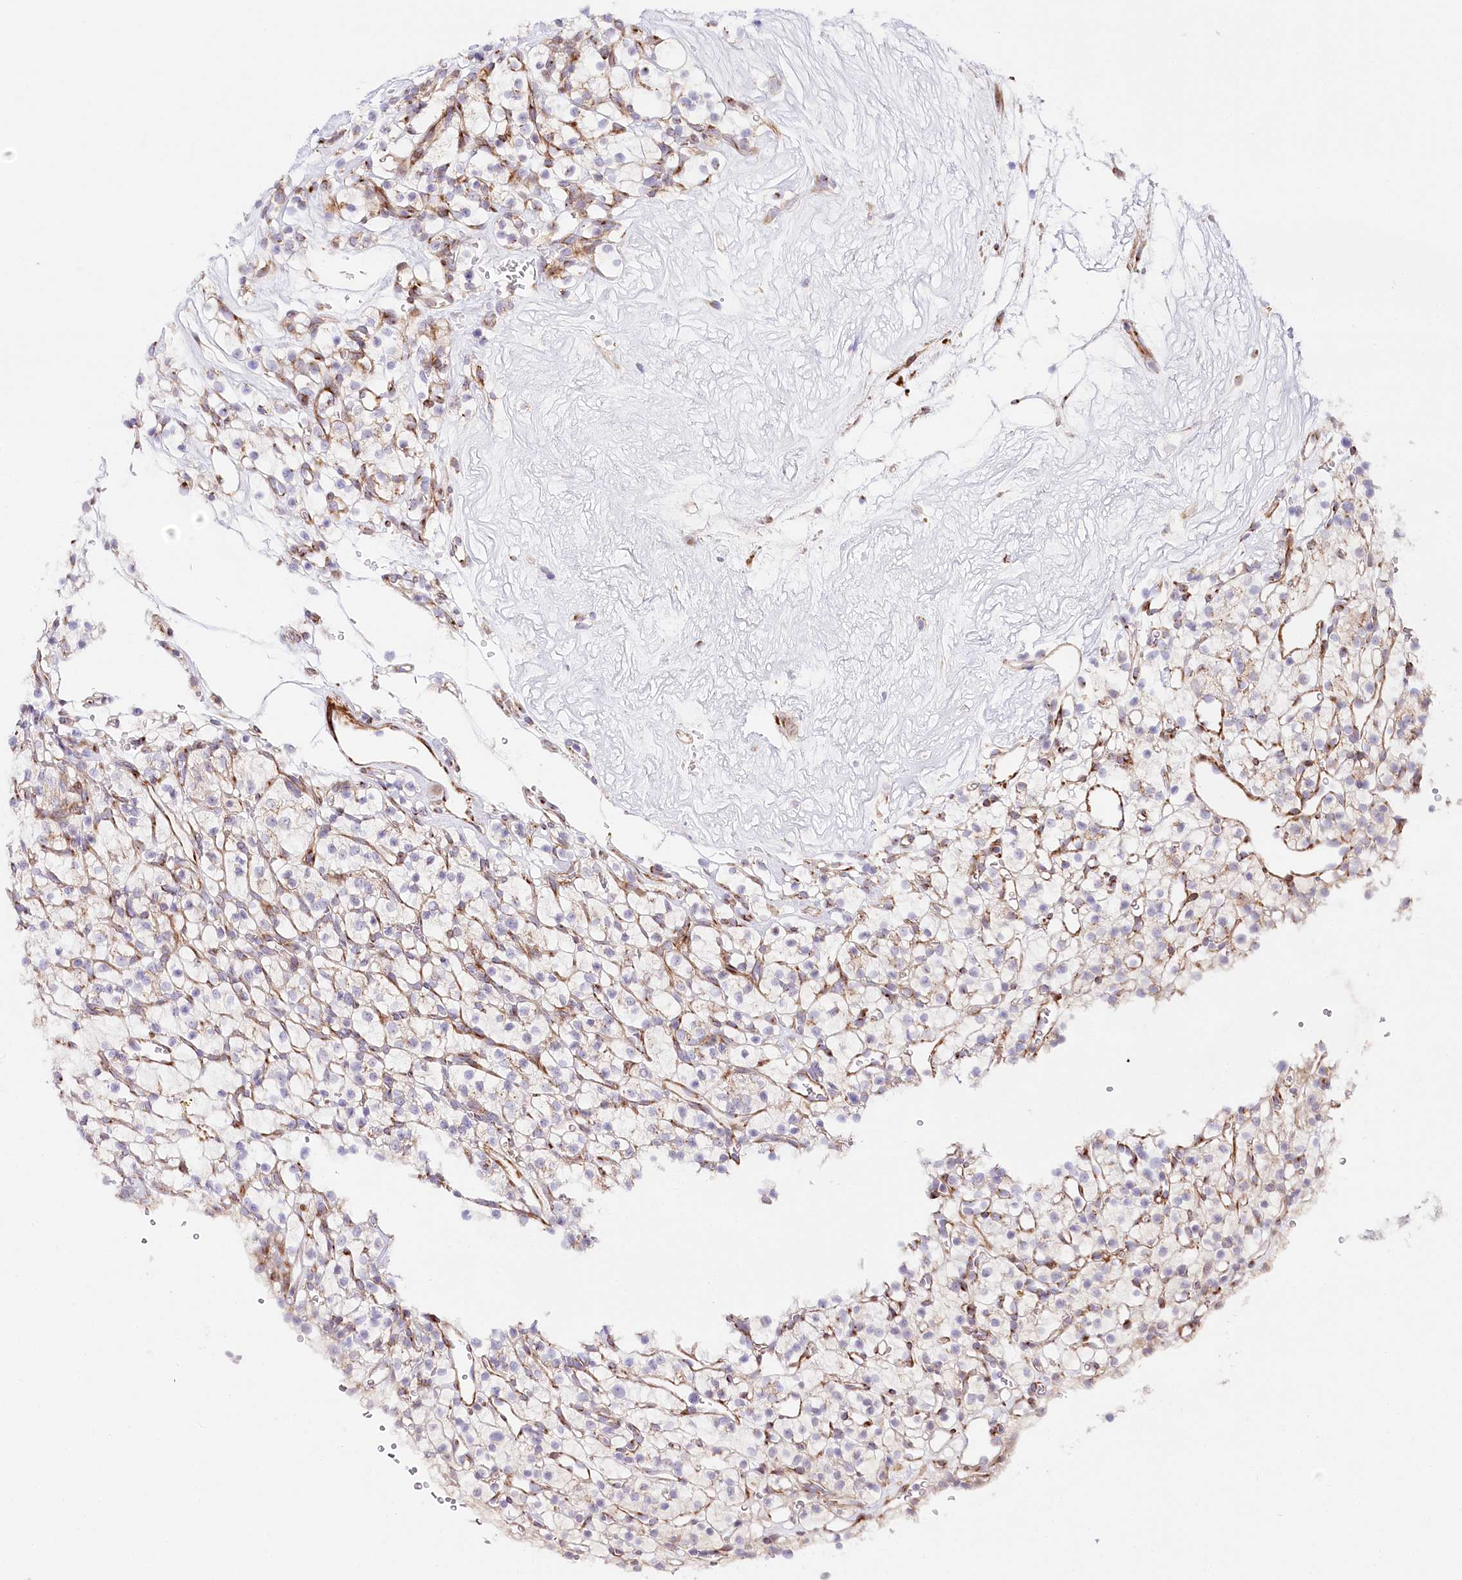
{"staining": {"intensity": "weak", "quantity": "<25%", "location": "cytoplasmic/membranous"}, "tissue": "renal cancer", "cell_type": "Tumor cells", "image_type": "cancer", "snomed": [{"axis": "morphology", "description": "Adenocarcinoma, NOS"}, {"axis": "topography", "description": "Kidney"}], "caption": "This is a photomicrograph of immunohistochemistry (IHC) staining of renal cancer (adenocarcinoma), which shows no positivity in tumor cells.", "gene": "ABRAXAS2", "patient": {"sex": "female", "age": 57}}